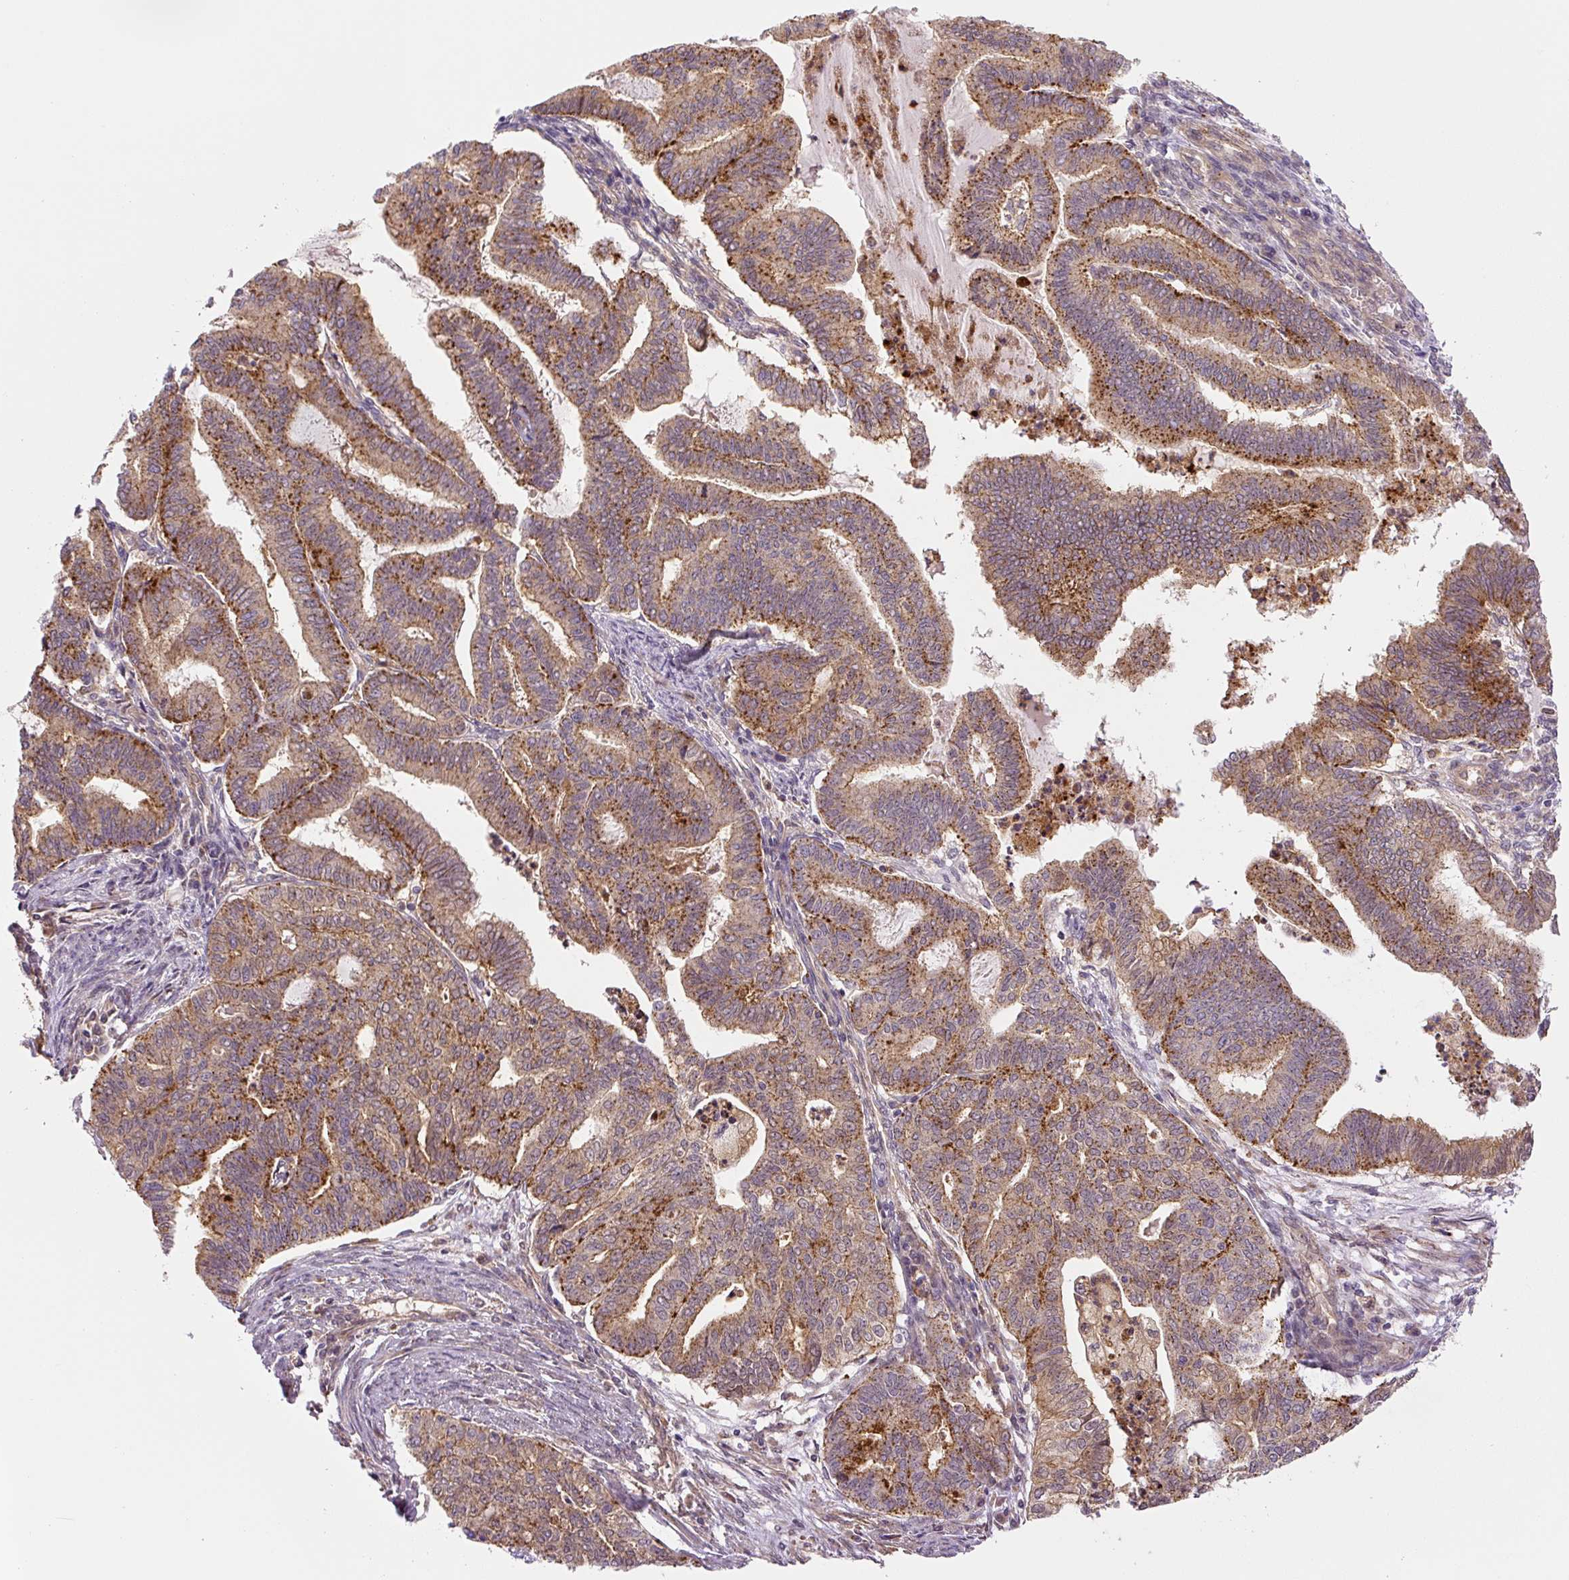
{"staining": {"intensity": "moderate", "quantity": ">75%", "location": "cytoplasmic/membranous"}, "tissue": "endometrial cancer", "cell_type": "Tumor cells", "image_type": "cancer", "snomed": [{"axis": "morphology", "description": "Adenocarcinoma, NOS"}, {"axis": "topography", "description": "Endometrium"}], "caption": "Human endometrial adenocarcinoma stained with a protein marker shows moderate staining in tumor cells.", "gene": "ZSWIM7", "patient": {"sex": "female", "age": 79}}